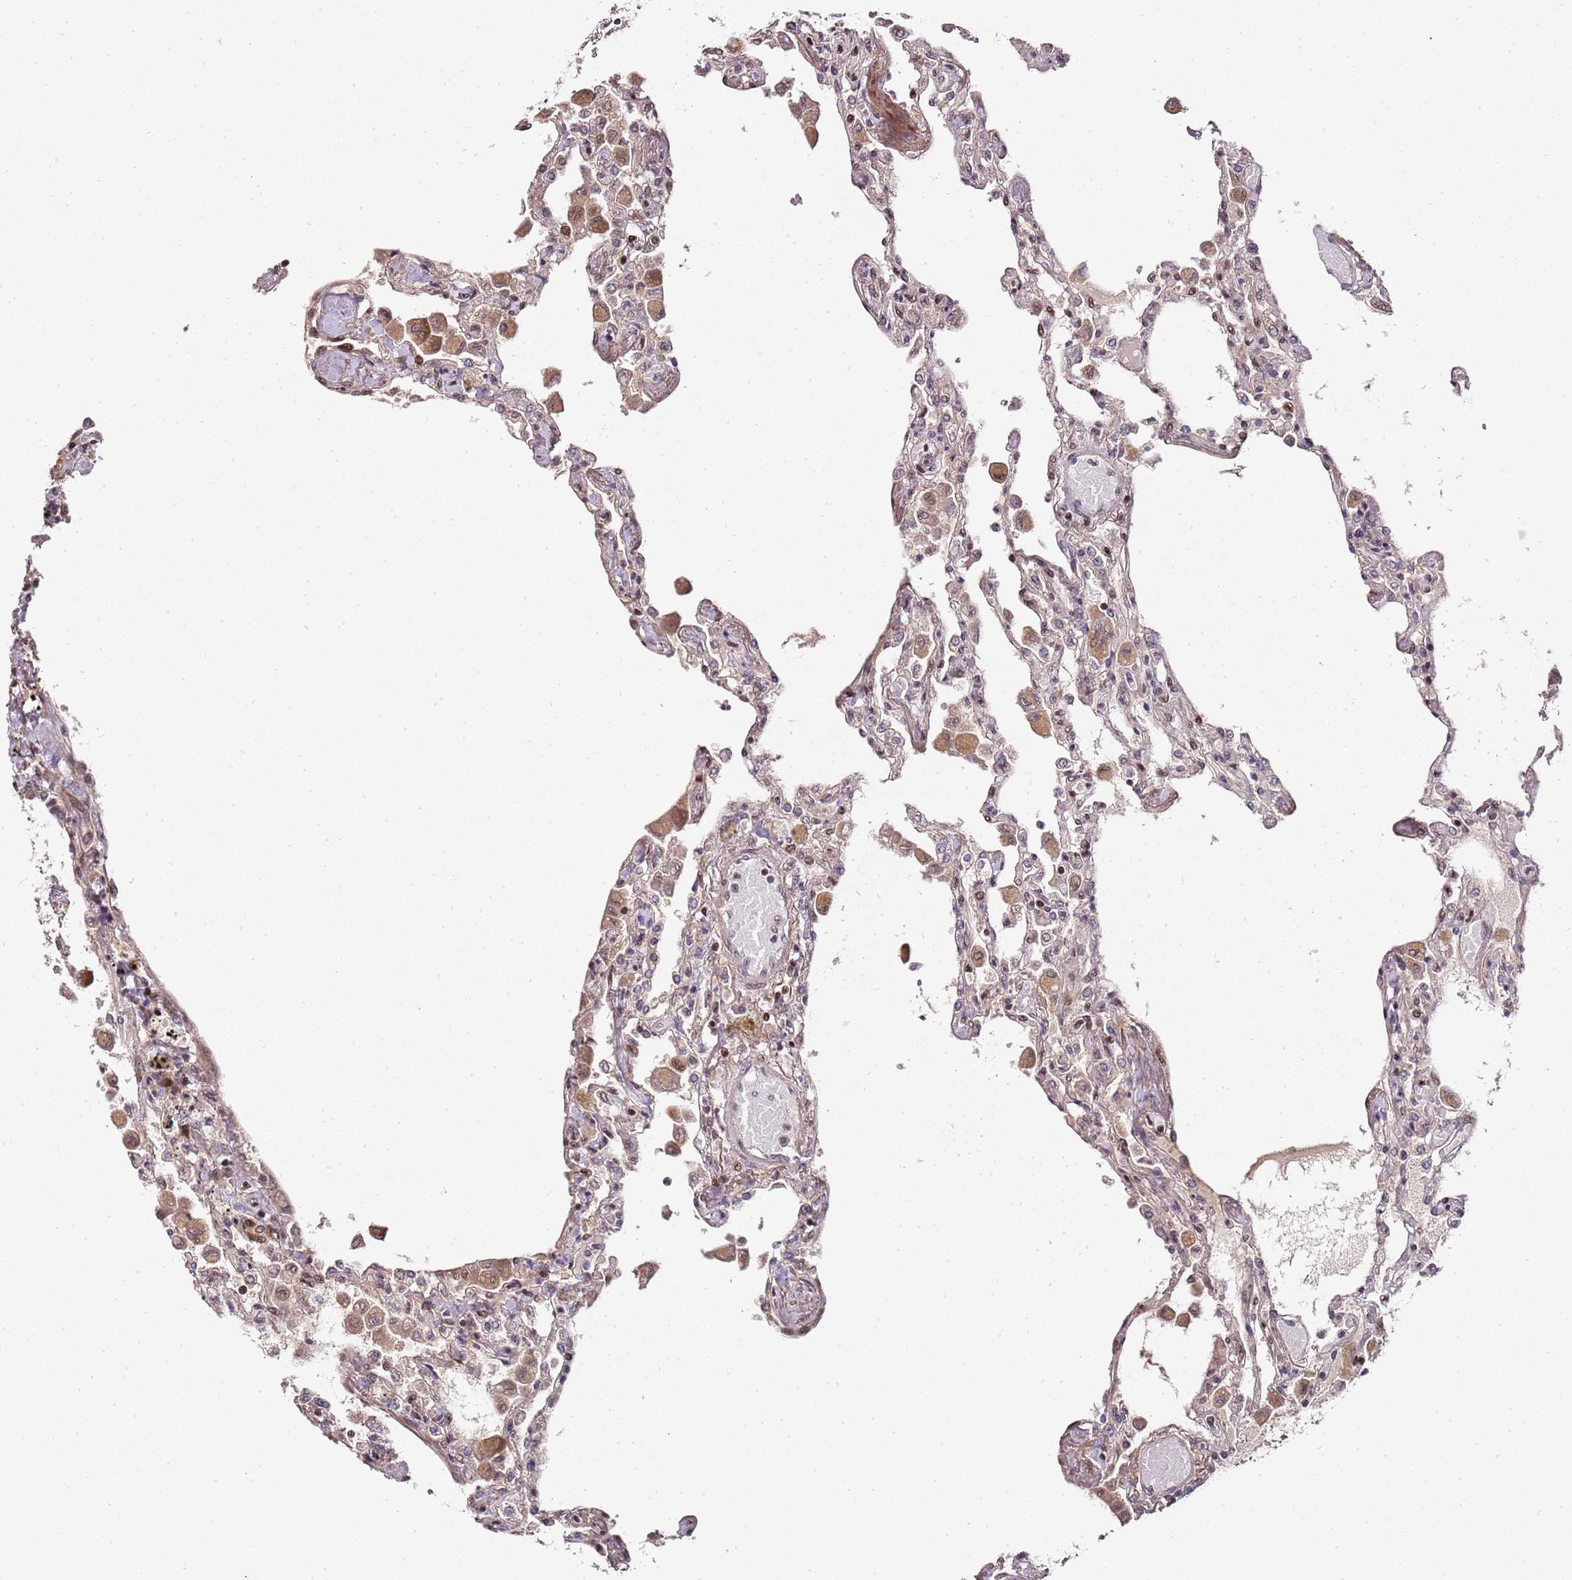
{"staining": {"intensity": "weak", "quantity": "<25%", "location": "cytoplasmic/membranous"}, "tissue": "lung", "cell_type": "Alveolar cells", "image_type": "normal", "snomed": [{"axis": "morphology", "description": "Normal tissue, NOS"}, {"axis": "topography", "description": "Bronchus"}, {"axis": "topography", "description": "Lung"}], "caption": "The immunohistochemistry micrograph has no significant expression in alveolar cells of lung.", "gene": "EDC3", "patient": {"sex": "female", "age": 49}}